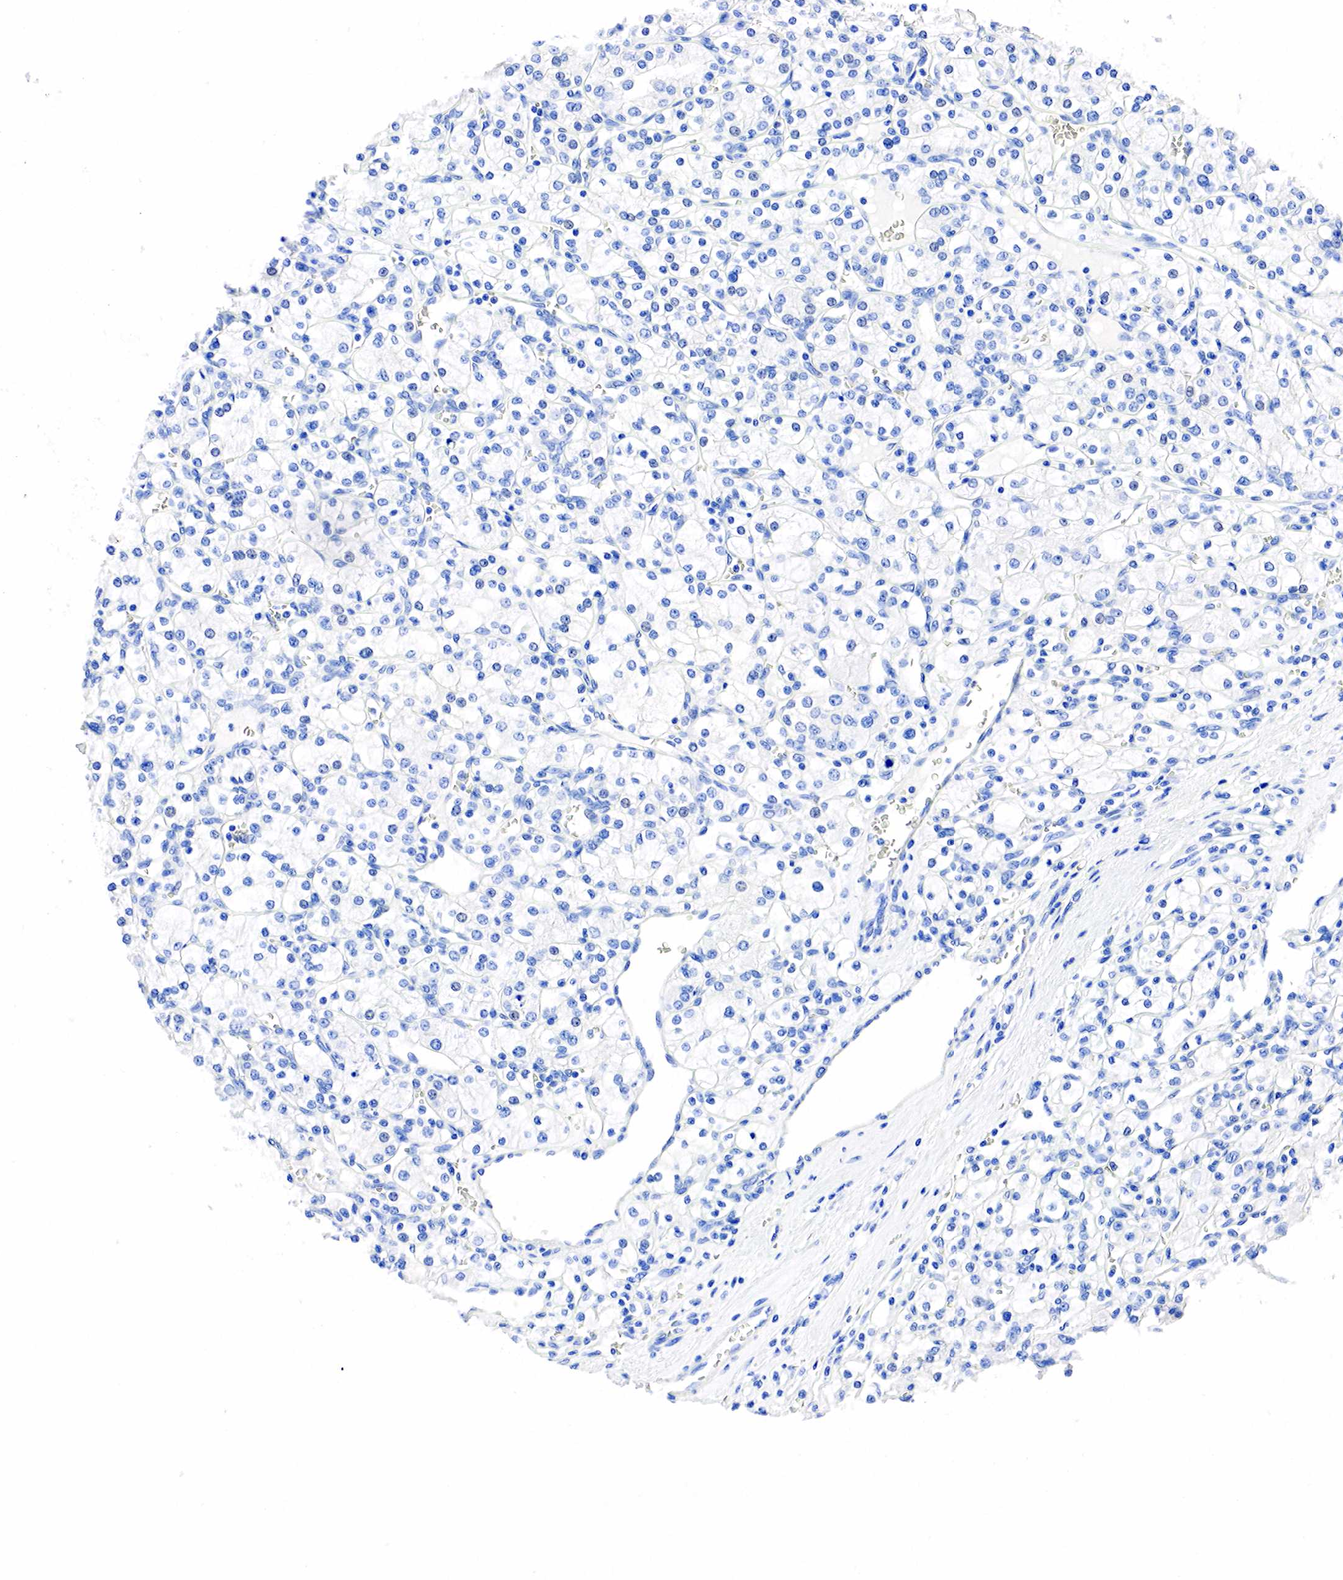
{"staining": {"intensity": "negative", "quantity": "none", "location": "none"}, "tissue": "renal cancer", "cell_type": "Tumor cells", "image_type": "cancer", "snomed": [{"axis": "morphology", "description": "Adenocarcinoma, NOS"}, {"axis": "topography", "description": "Kidney"}], "caption": "Immunohistochemistry photomicrograph of neoplastic tissue: human renal cancer (adenocarcinoma) stained with DAB exhibits no significant protein staining in tumor cells.", "gene": "SST", "patient": {"sex": "female", "age": 62}}